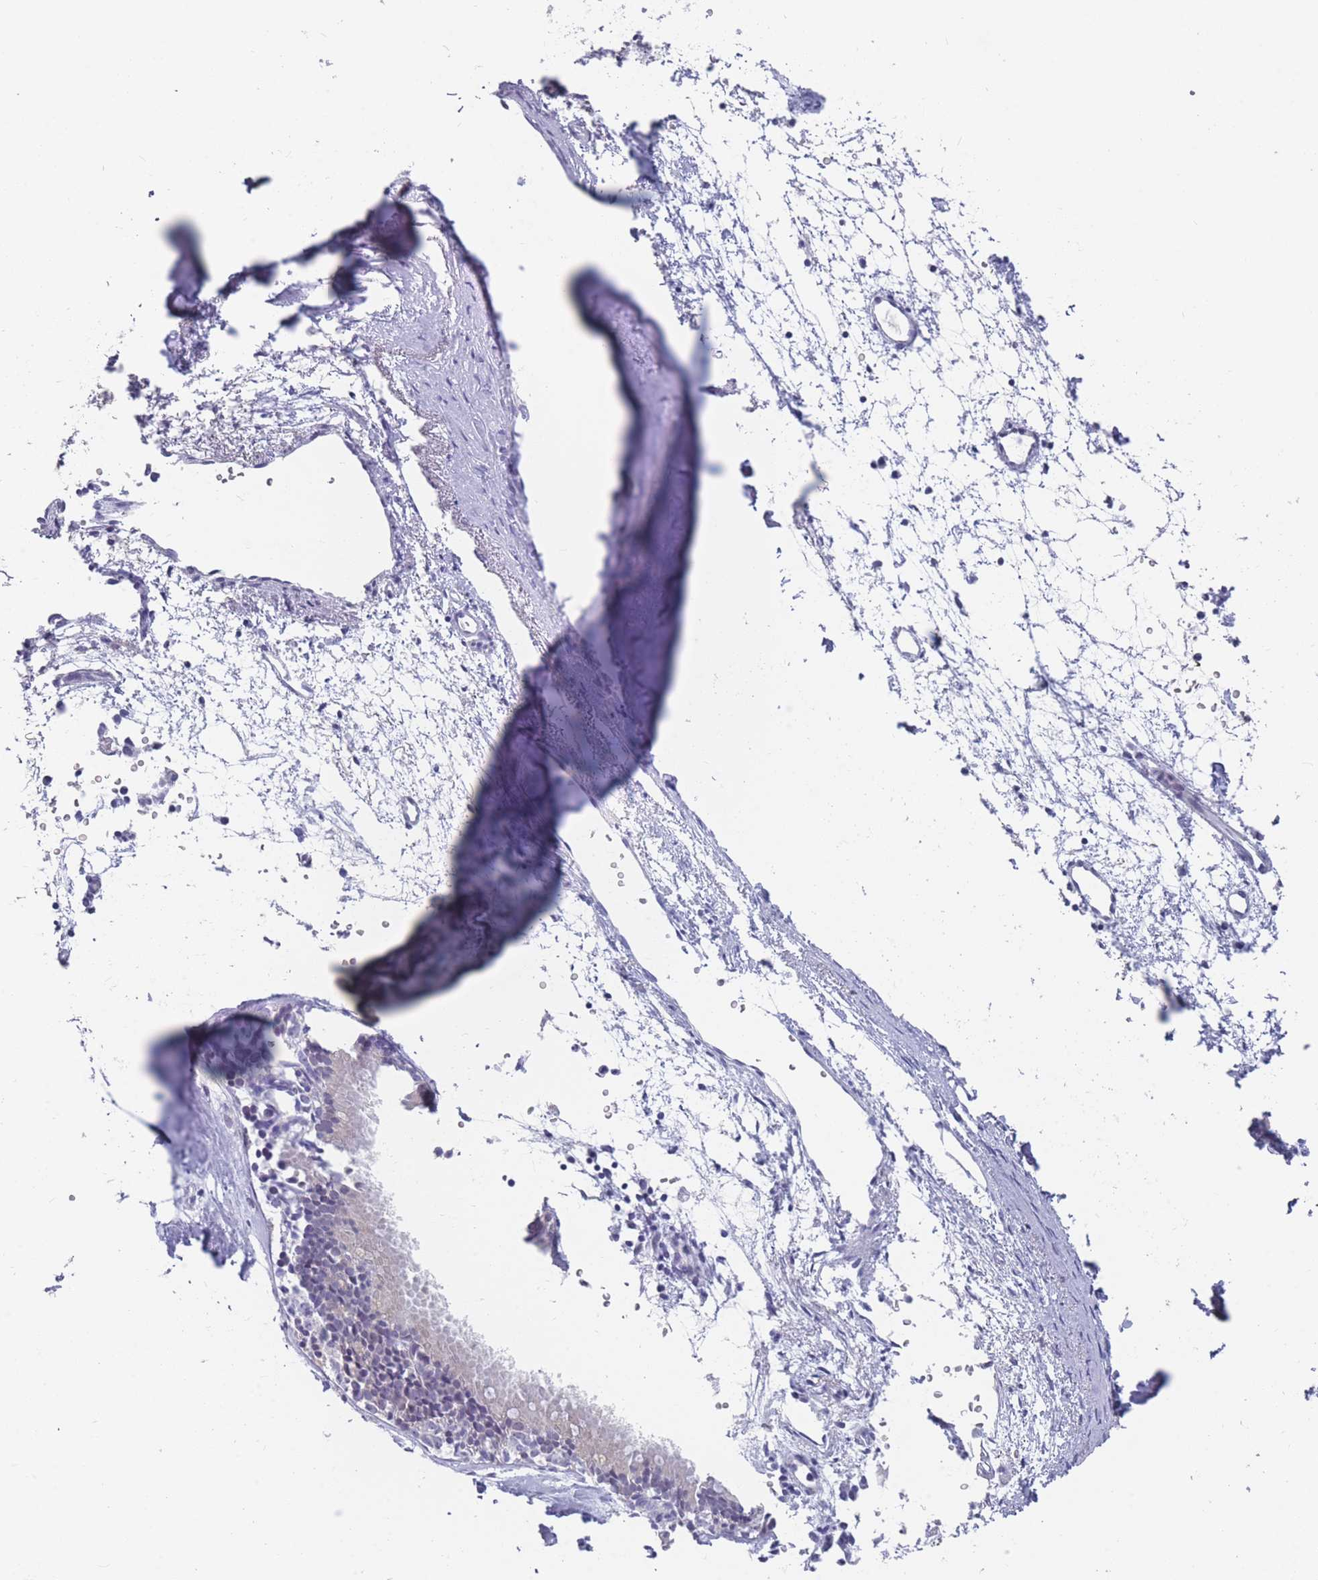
{"staining": {"intensity": "negative", "quantity": "none", "location": "none"}, "tissue": "nasopharynx", "cell_type": "Respiratory epithelial cells", "image_type": "normal", "snomed": [{"axis": "morphology", "description": "Normal tissue, NOS"}, {"axis": "topography", "description": "Nasopharynx"}], "caption": "Nasopharynx stained for a protein using IHC demonstrates no positivity respiratory epithelial cells.", "gene": "CYP51A1", "patient": {"sex": "male", "age": 65}}